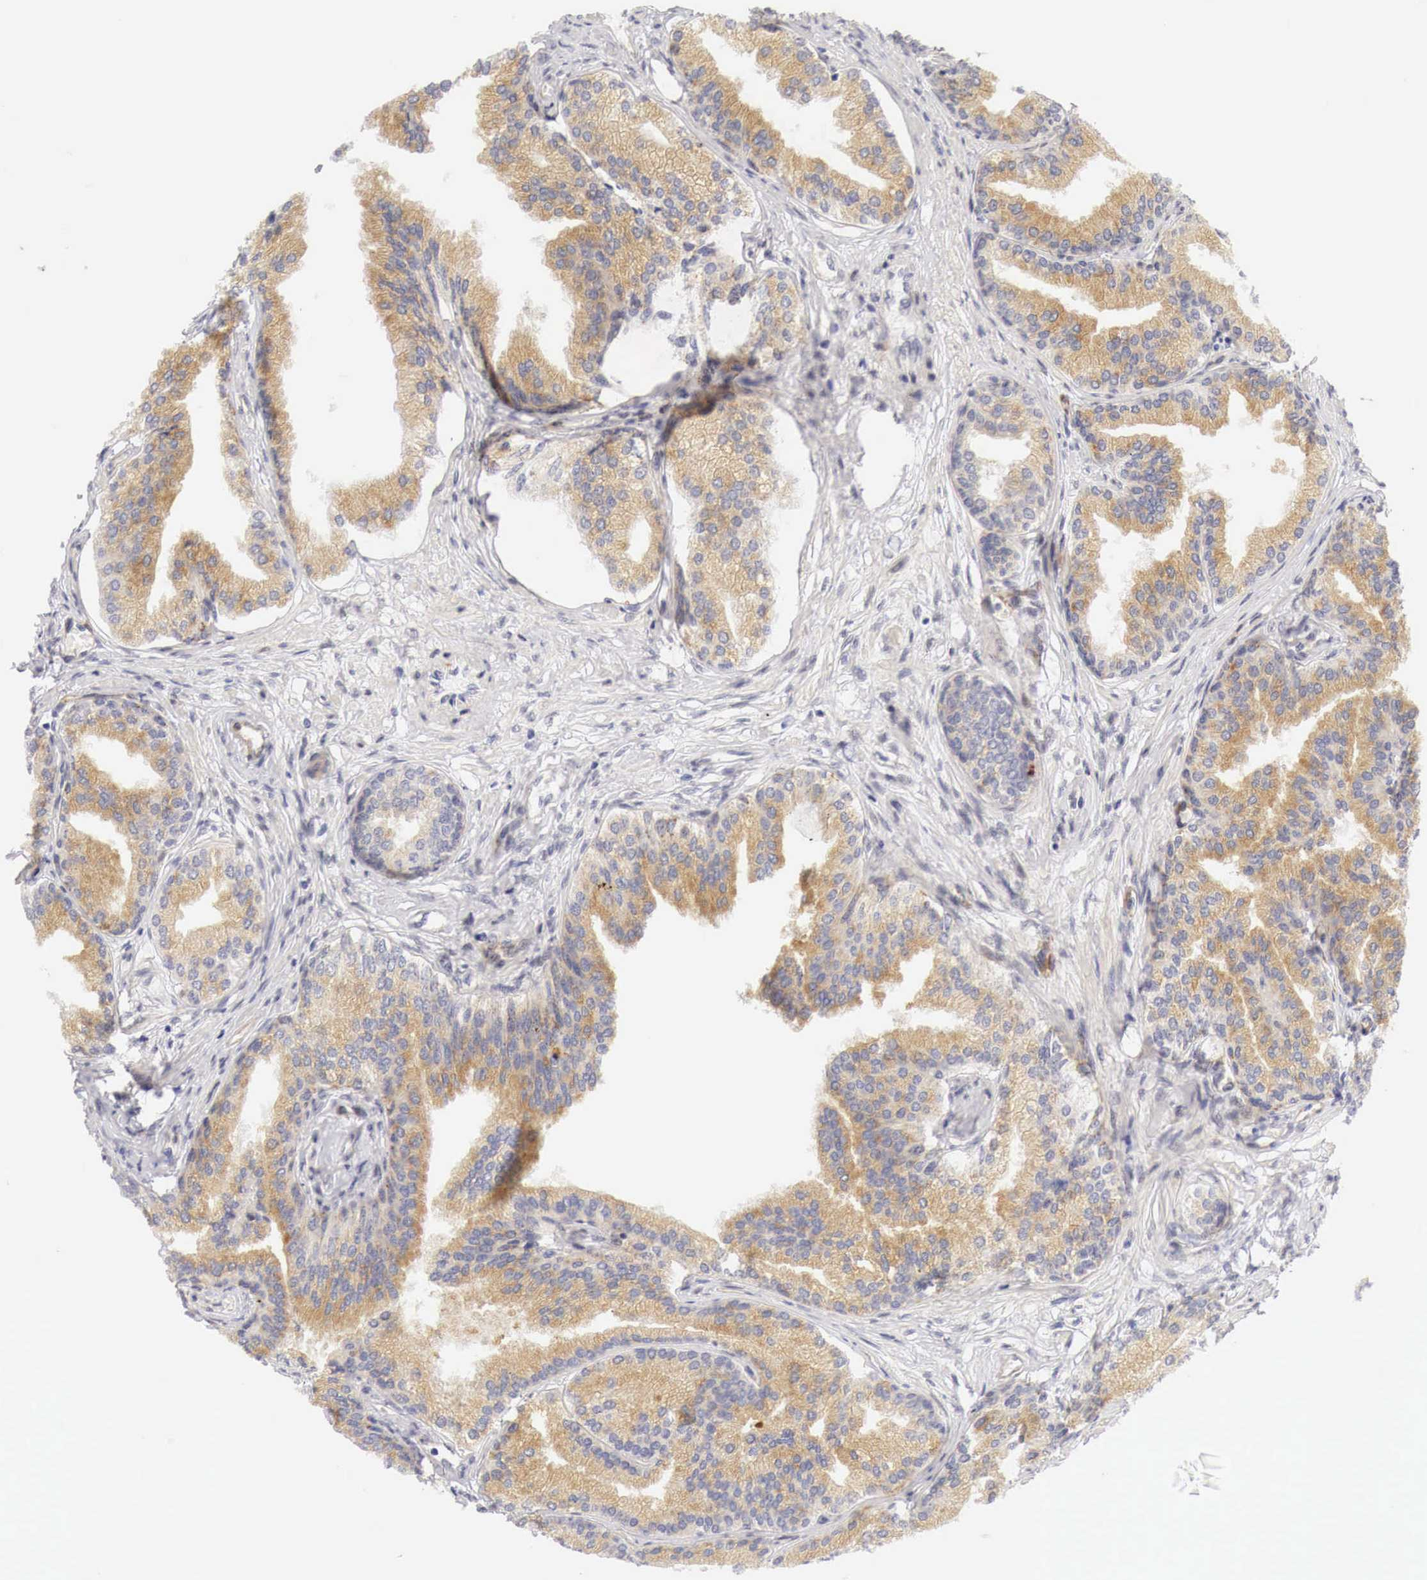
{"staining": {"intensity": "moderate", "quantity": "25%-75%", "location": "cytoplasmic/membranous"}, "tissue": "prostate", "cell_type": "Glandular cells", "image_type": "normal", "snomed": [{"axis": "morphology", "description": "Normal tissue, NOS"}, {"axis": "topography", "description": "Prostate"}], "caption": "Brown immunohistochemical staining in benign human prostate shows moderate cytoplasmic/membranous staining in about 25%-75% of glandular cells.", "gene": "CASP3", "patient": {"sex": "male", "age": 68}}